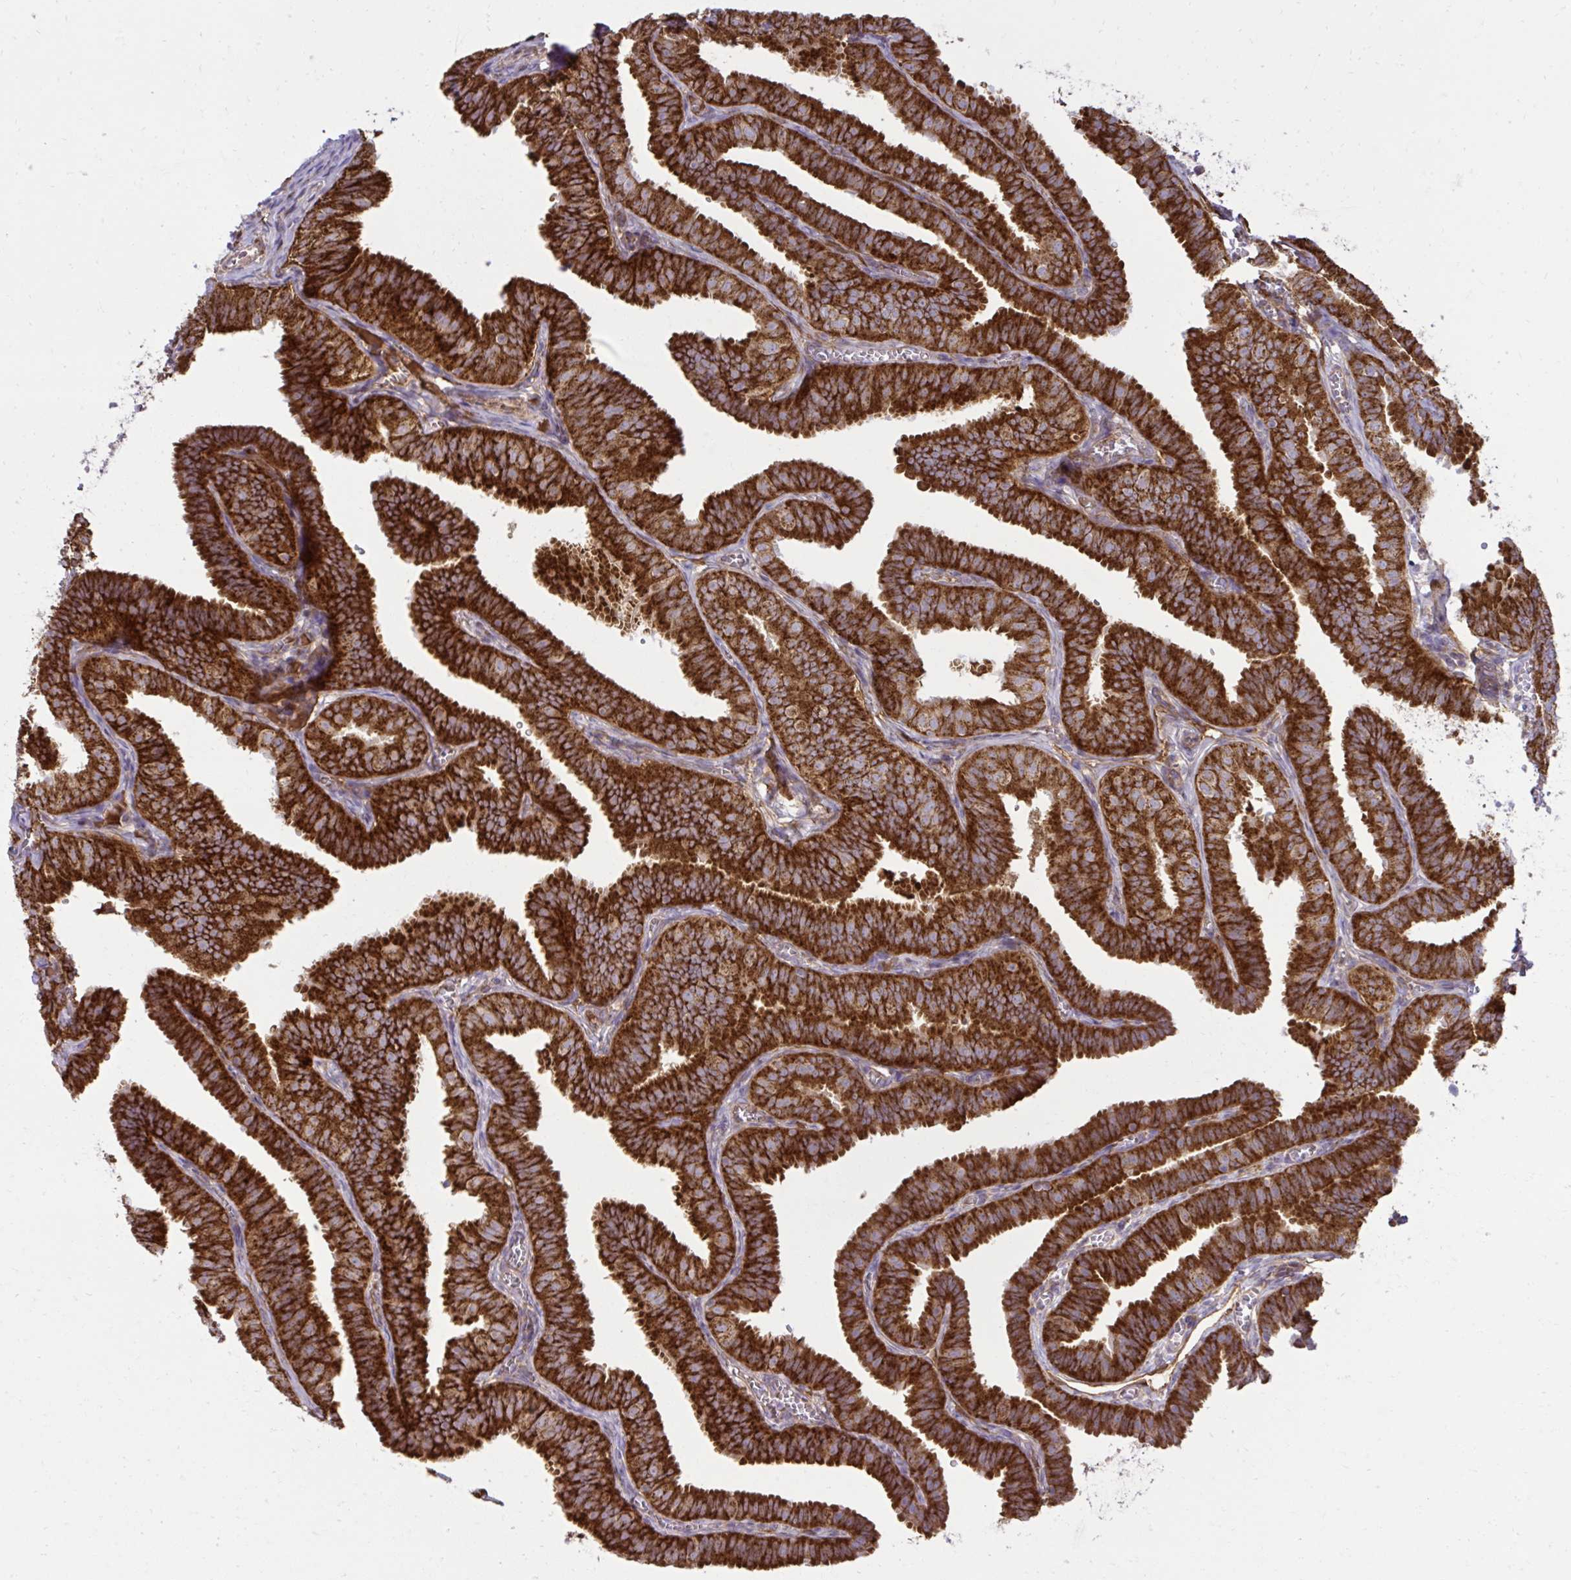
{"staining": {"intensity": "strong", "quantity": ">75%", "location": "cytoplasmic/membranous"}, "tissue": "fallopian tube", "cell_type": "Glandular cells", "image_type": "normal", "snomed": [{"axis": "morphology", "description": "Normal tissue, NOS"}, {"axis": "topography", "description": "Fallopian tube"}], "caption": "Glandular cells reveal high levels of strong cytoplasmic/membranous positivity in approximately >75% of cells in benign fallopian tube. (Stains: DAB (3,3'-diaminobenzidine) in brown, nuclei in blue, Microscopy: brightfield microscopy at high magnification).", "gene": "LIMS1", "patient": {"sex": "female", "age": 25}}